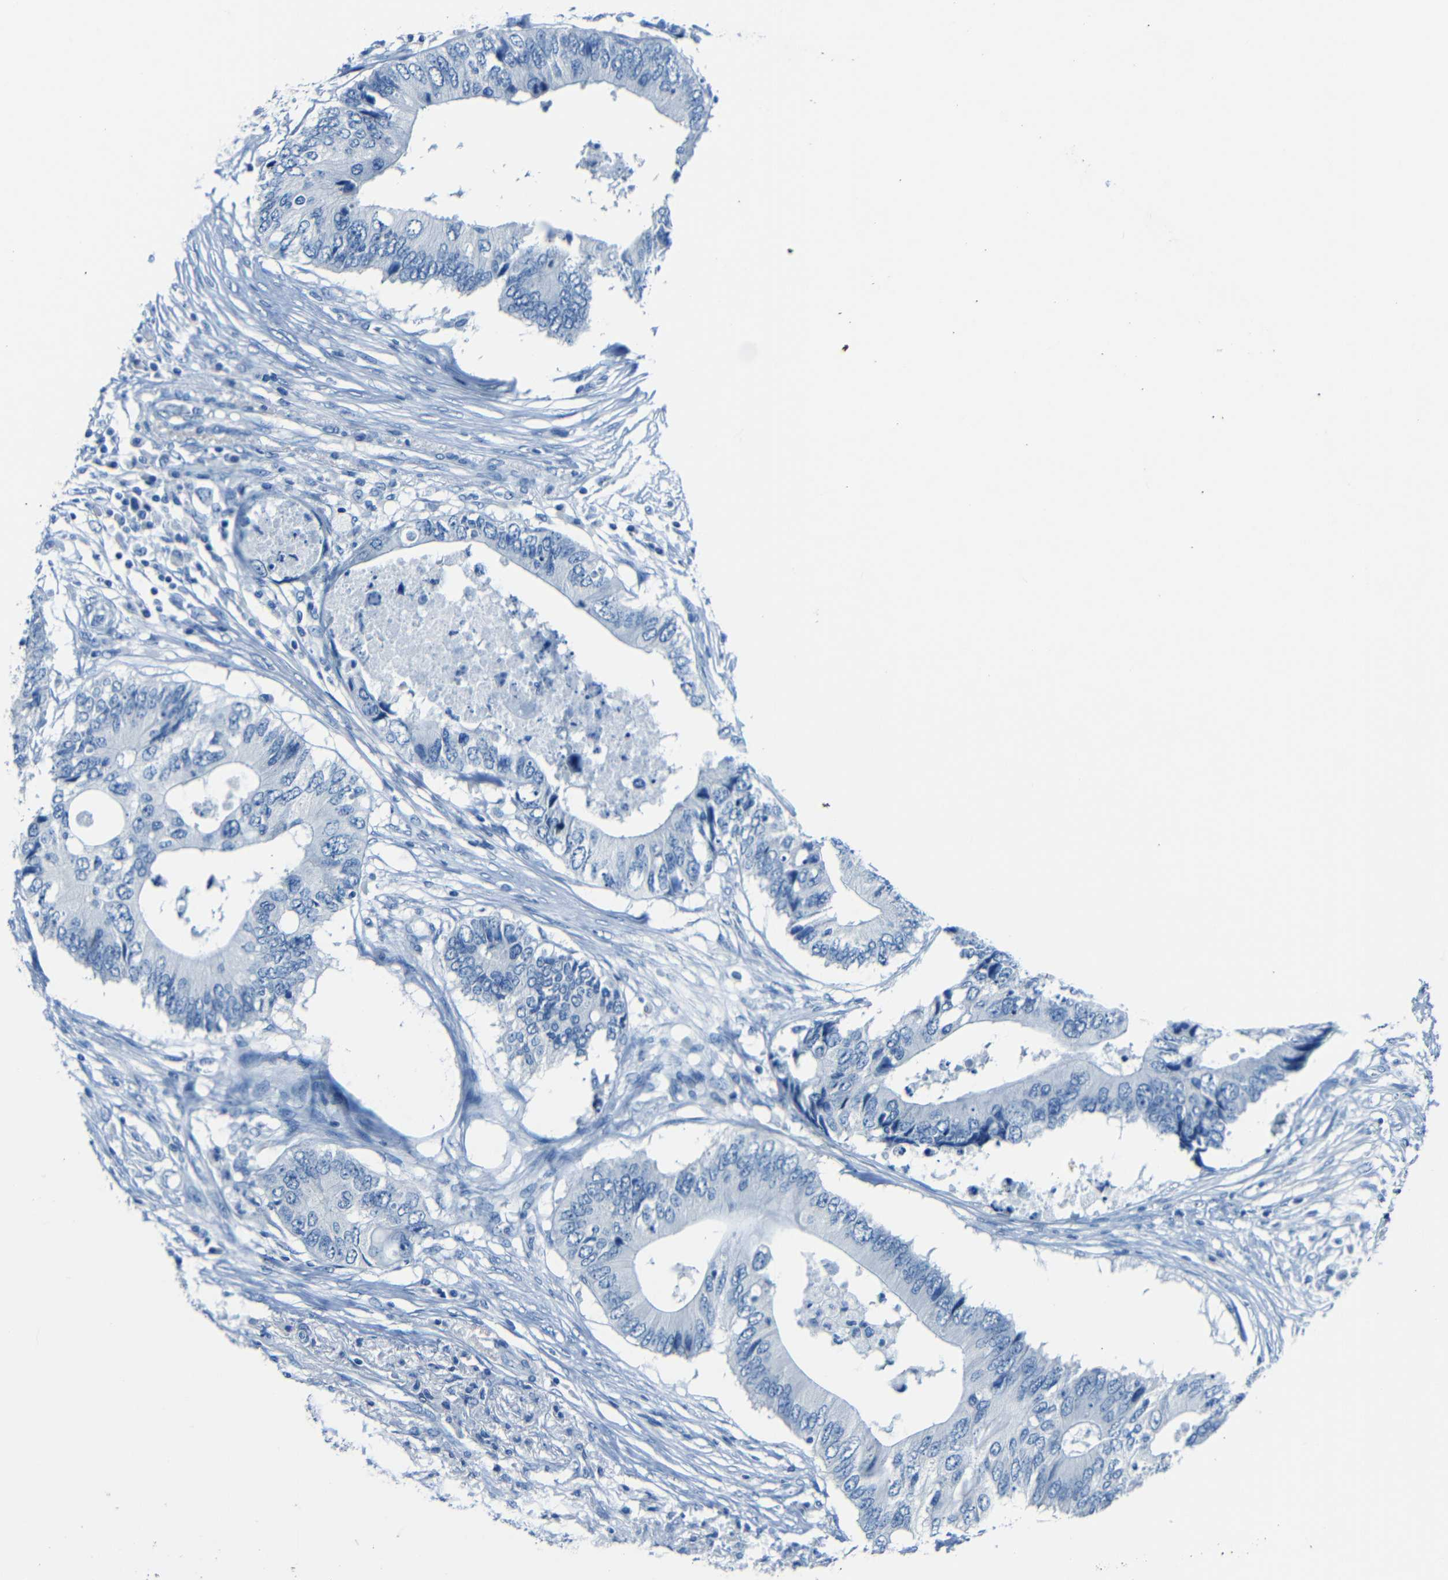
{"staining": {"intensity": "negative", "quantity": "none", "location": "none"}, "tissue": "colorectal cancer", "cell_type": "Tumor cells", "image_type": "cancer", "snomed": [{"axis": "morphology", "description": "Adenocarcinoma, NOS"}, {"axis": "topography", "description": "Colon"}], "caption": "The micrograph exhibits no staining of tumor cells in adenocarcinoma (colorectal).", "gene": "FBN2", "patient": {"sex": "male", "age": 71}}